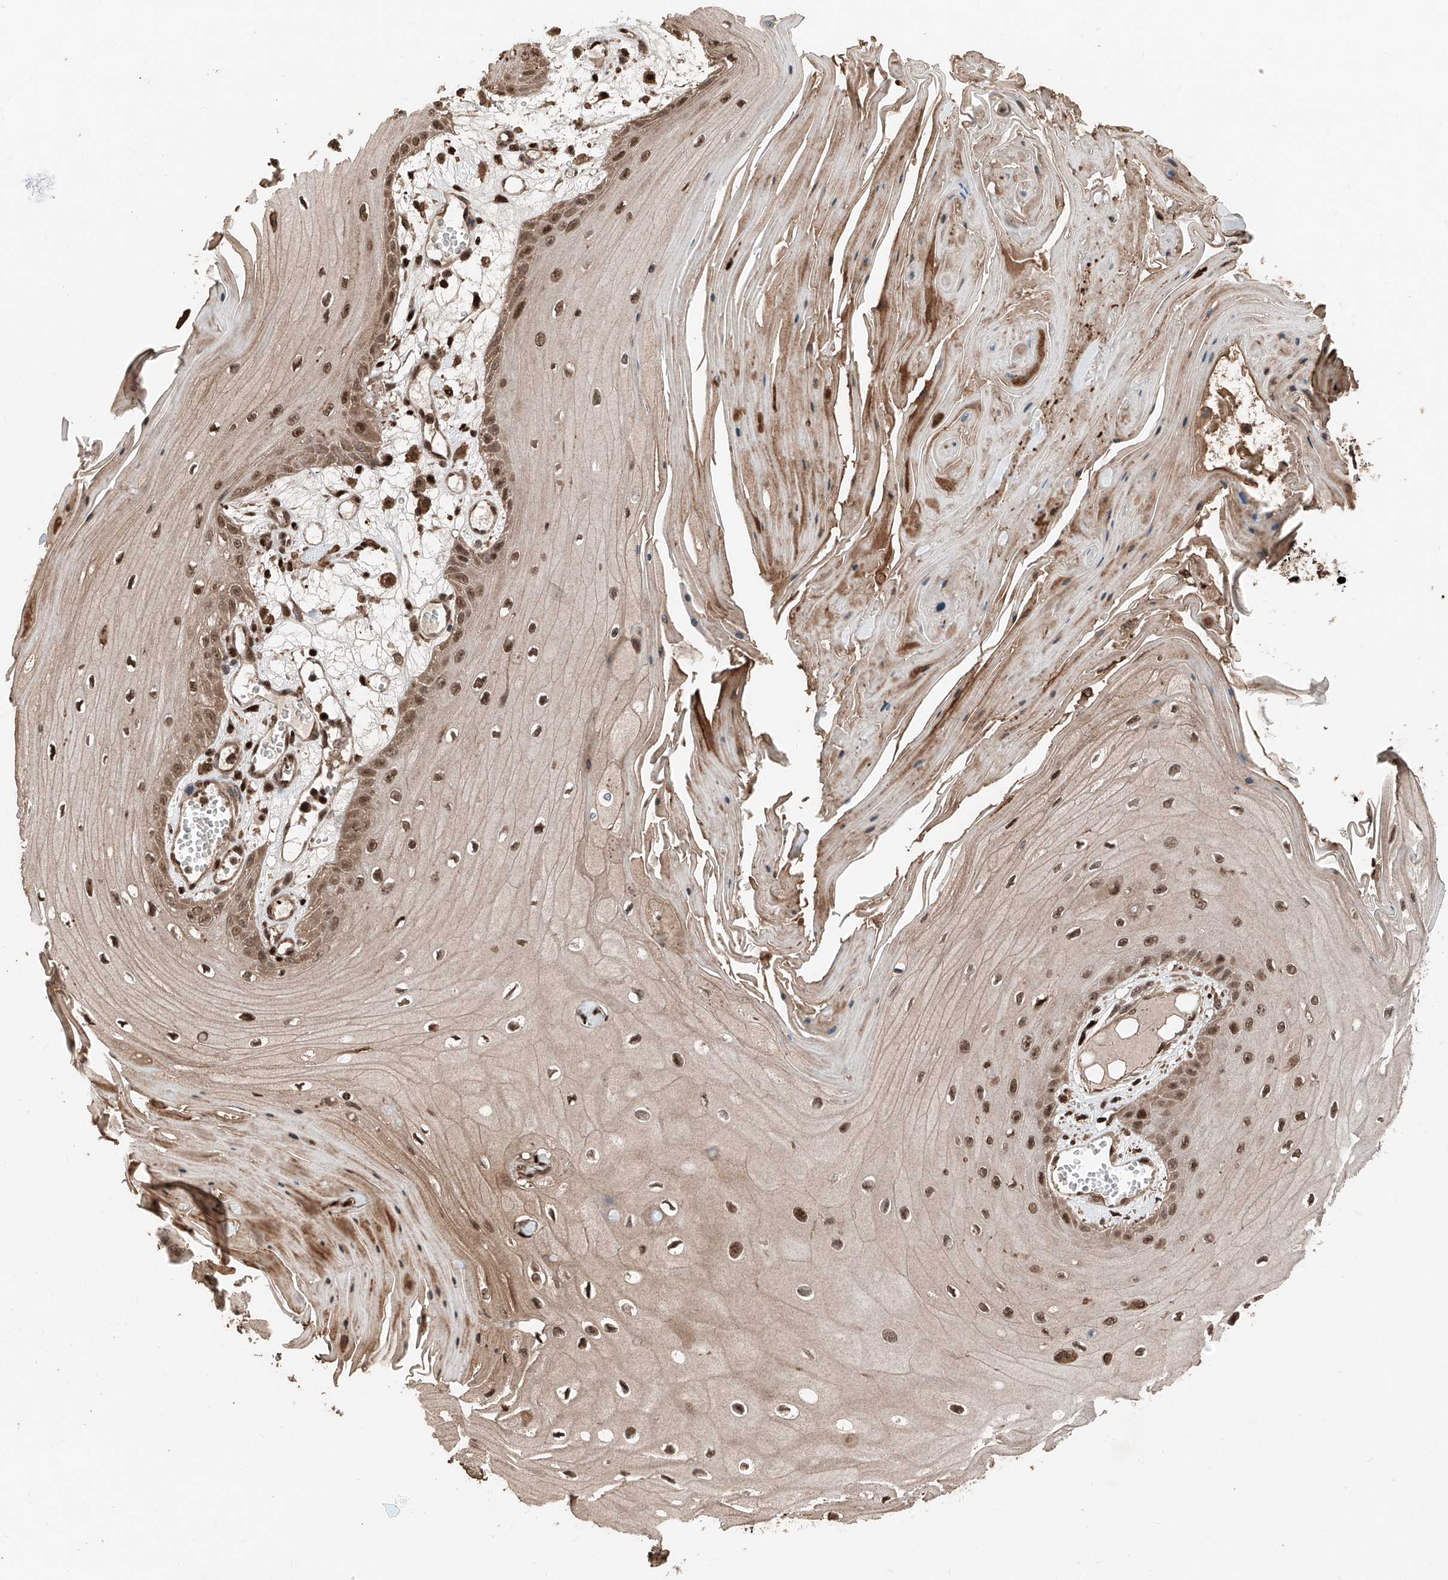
{"staining": {"intensity": "moderate", "quantity": ">75%", "location": "nuclear"}, "tissue": "skin cancer", "cell_type": "Tumor cells", "image_type": "cancer", "snomed": [{"axis": "morphology", "description": "Squamous cell carcinoma, NOS"}, {"axis": "topography", "description": "Skin"}], "caption": "This is an image of IHC staining of skin cancer (squamous cell carcinoma), which shows moderate staining in the nuclear of tumor cells.", "gene": "RMND1", "patient": {"sex": "male", "age": 74}}